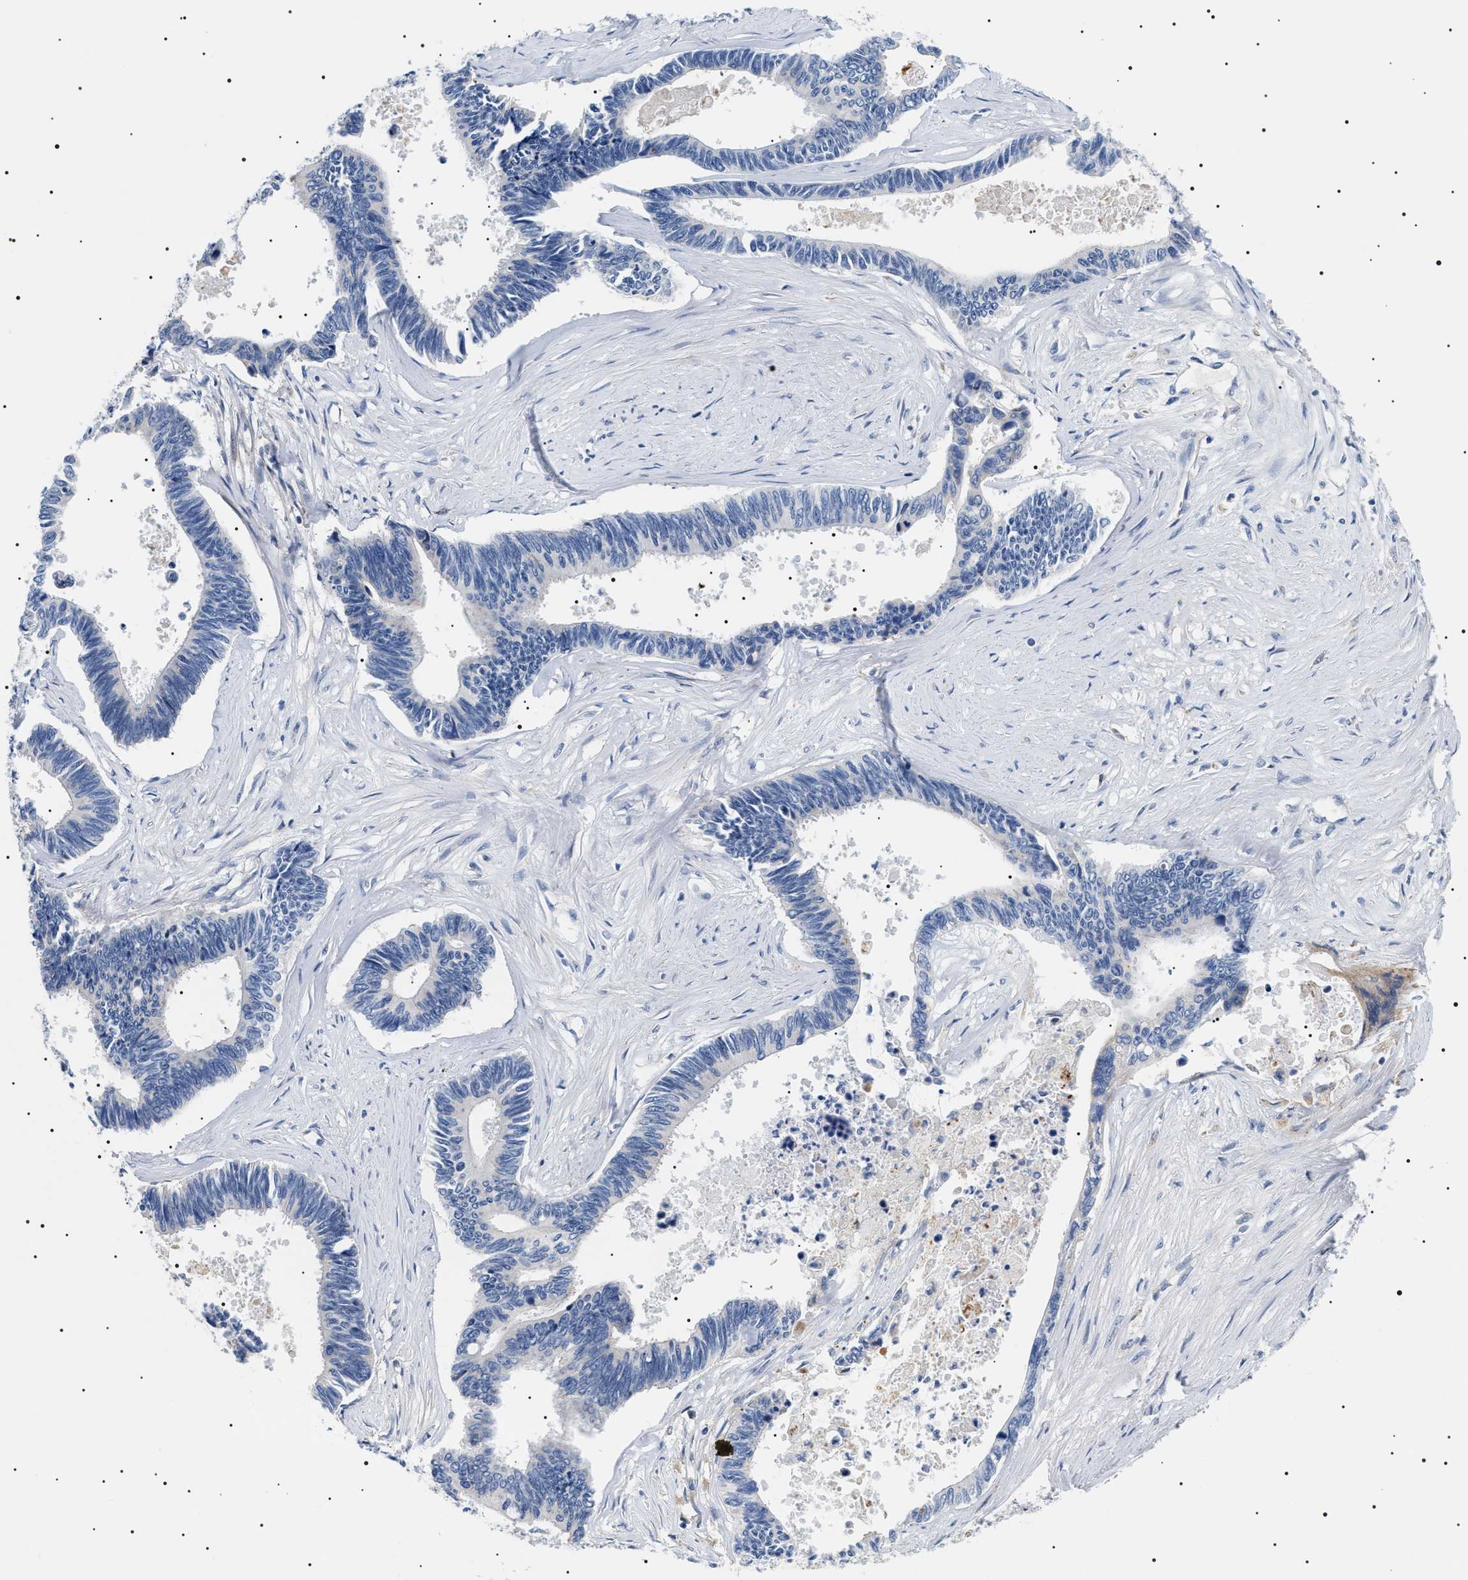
{"staining": {"intensity": "negative", "quantity": "none", "location": "none"}, "tissue": "pancreatic cancer", "cell_type": "Tumor cells", "image_type": "cancer", "snomed": [{"axis": "morphology", "description": "Adenocarcinoma, NOS"}, {"axis": "topography", "description": "Pancreas"}], "caption": "Immunohistochemistry (IHC) image of neoplastic tissue: human pancreatic cancer stained with DAB exhibits no significant protein expression in tumor cells. (DAB (3,3'-diaminobenzidine) immunohistochemistry (IHC) visualized using brightfield microscopy, high magnification).", "gene": "TMEM222", "patient": {"sex": "female", "age": 70}}